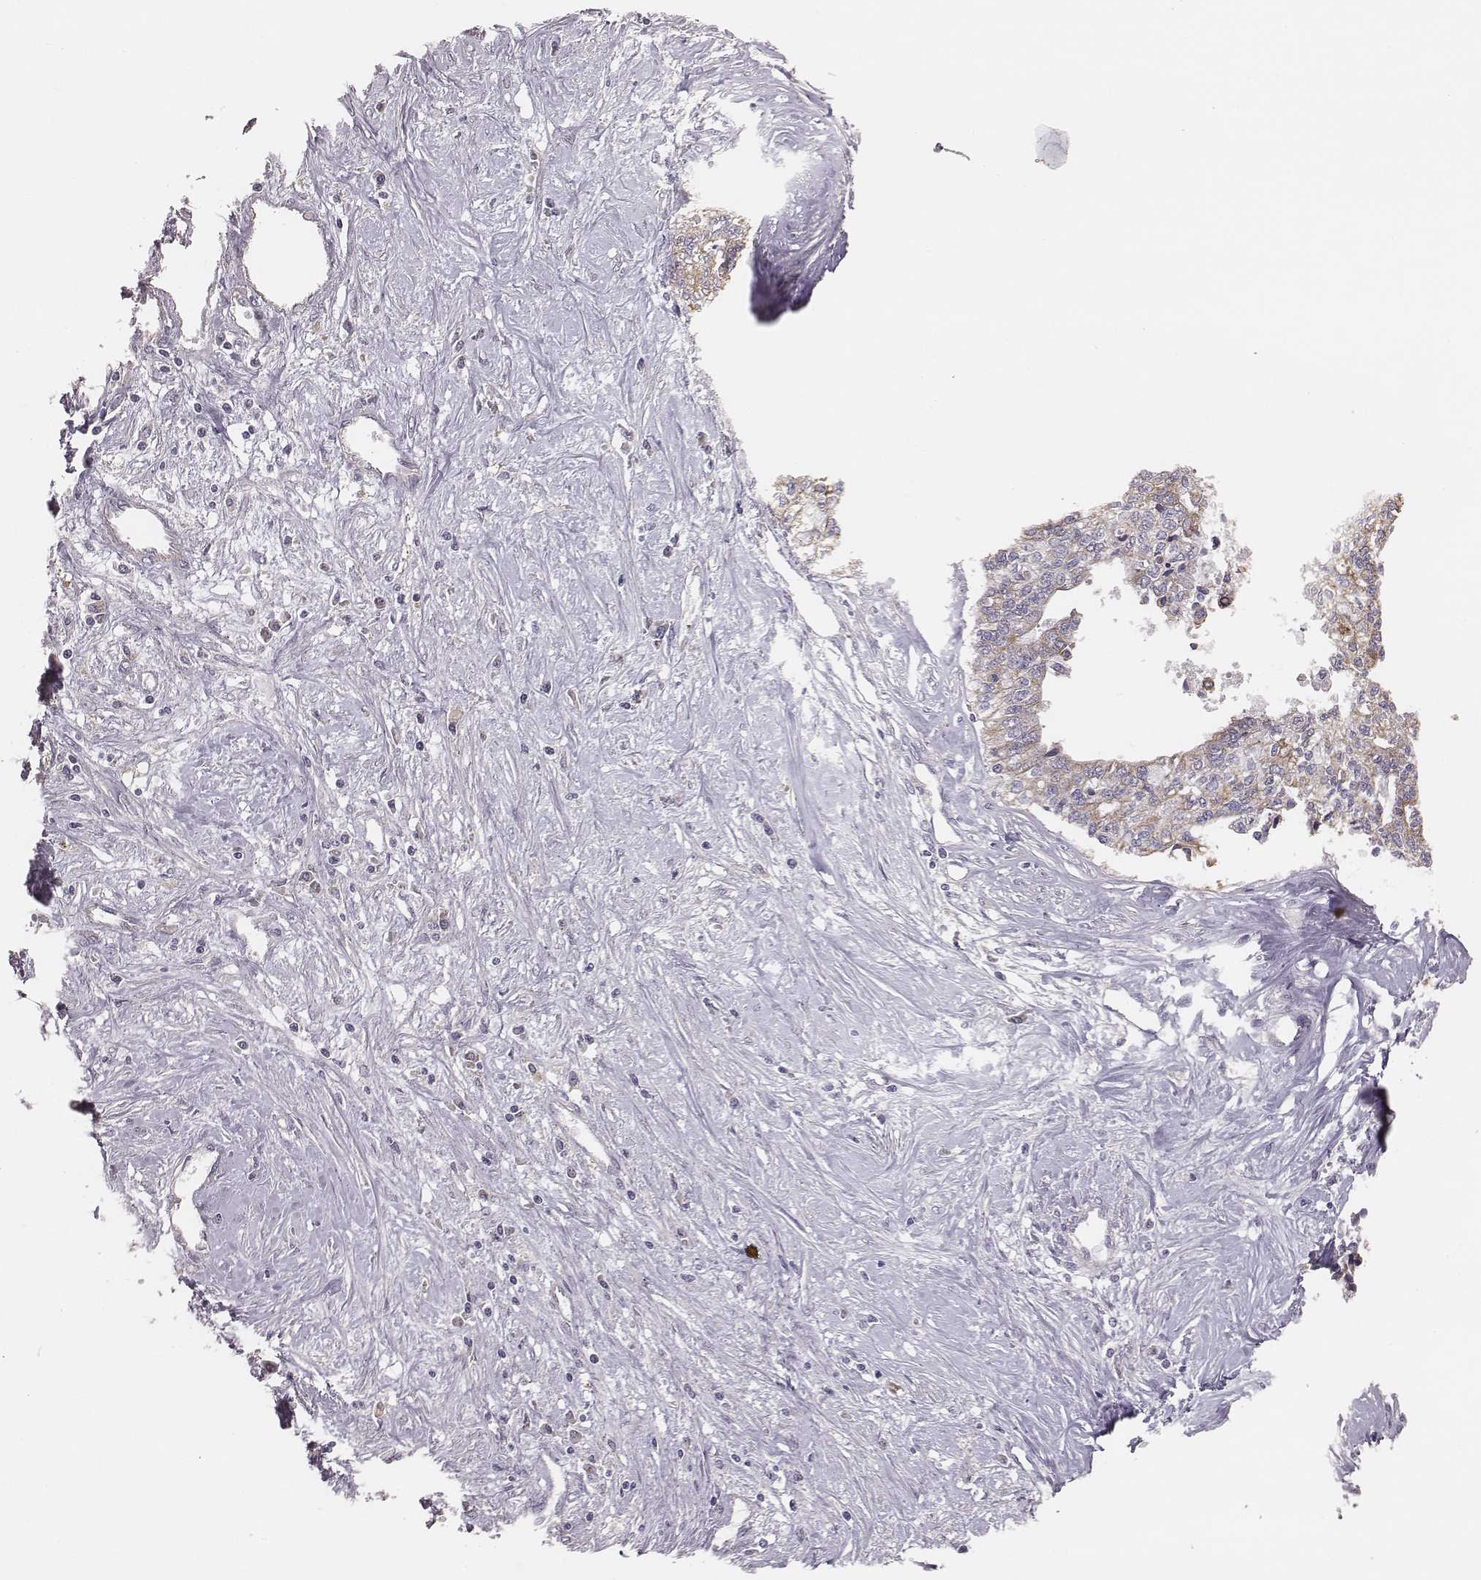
{"staining": {"intensity": "weak", "quantity": "<25%", "location": "cytoplasmic/membranous"}, "tissue": "liver cancer", "cell_type": "Tumor cells", "image_type": "cancer", "snomed": [{"axis": "morphology", "description": "Cholangiocarcinoma"}, {"axis": "topography", "description": "Liver"}], "caption": "Tumor cells show no significant protein staining in liver cancer. (DAB (3,3'-diaminobenzidine) immunohistochemistry (IHC), high magnification).", "gene": "HAVCR1", "patient": {"sex": "female", "age": 61}}